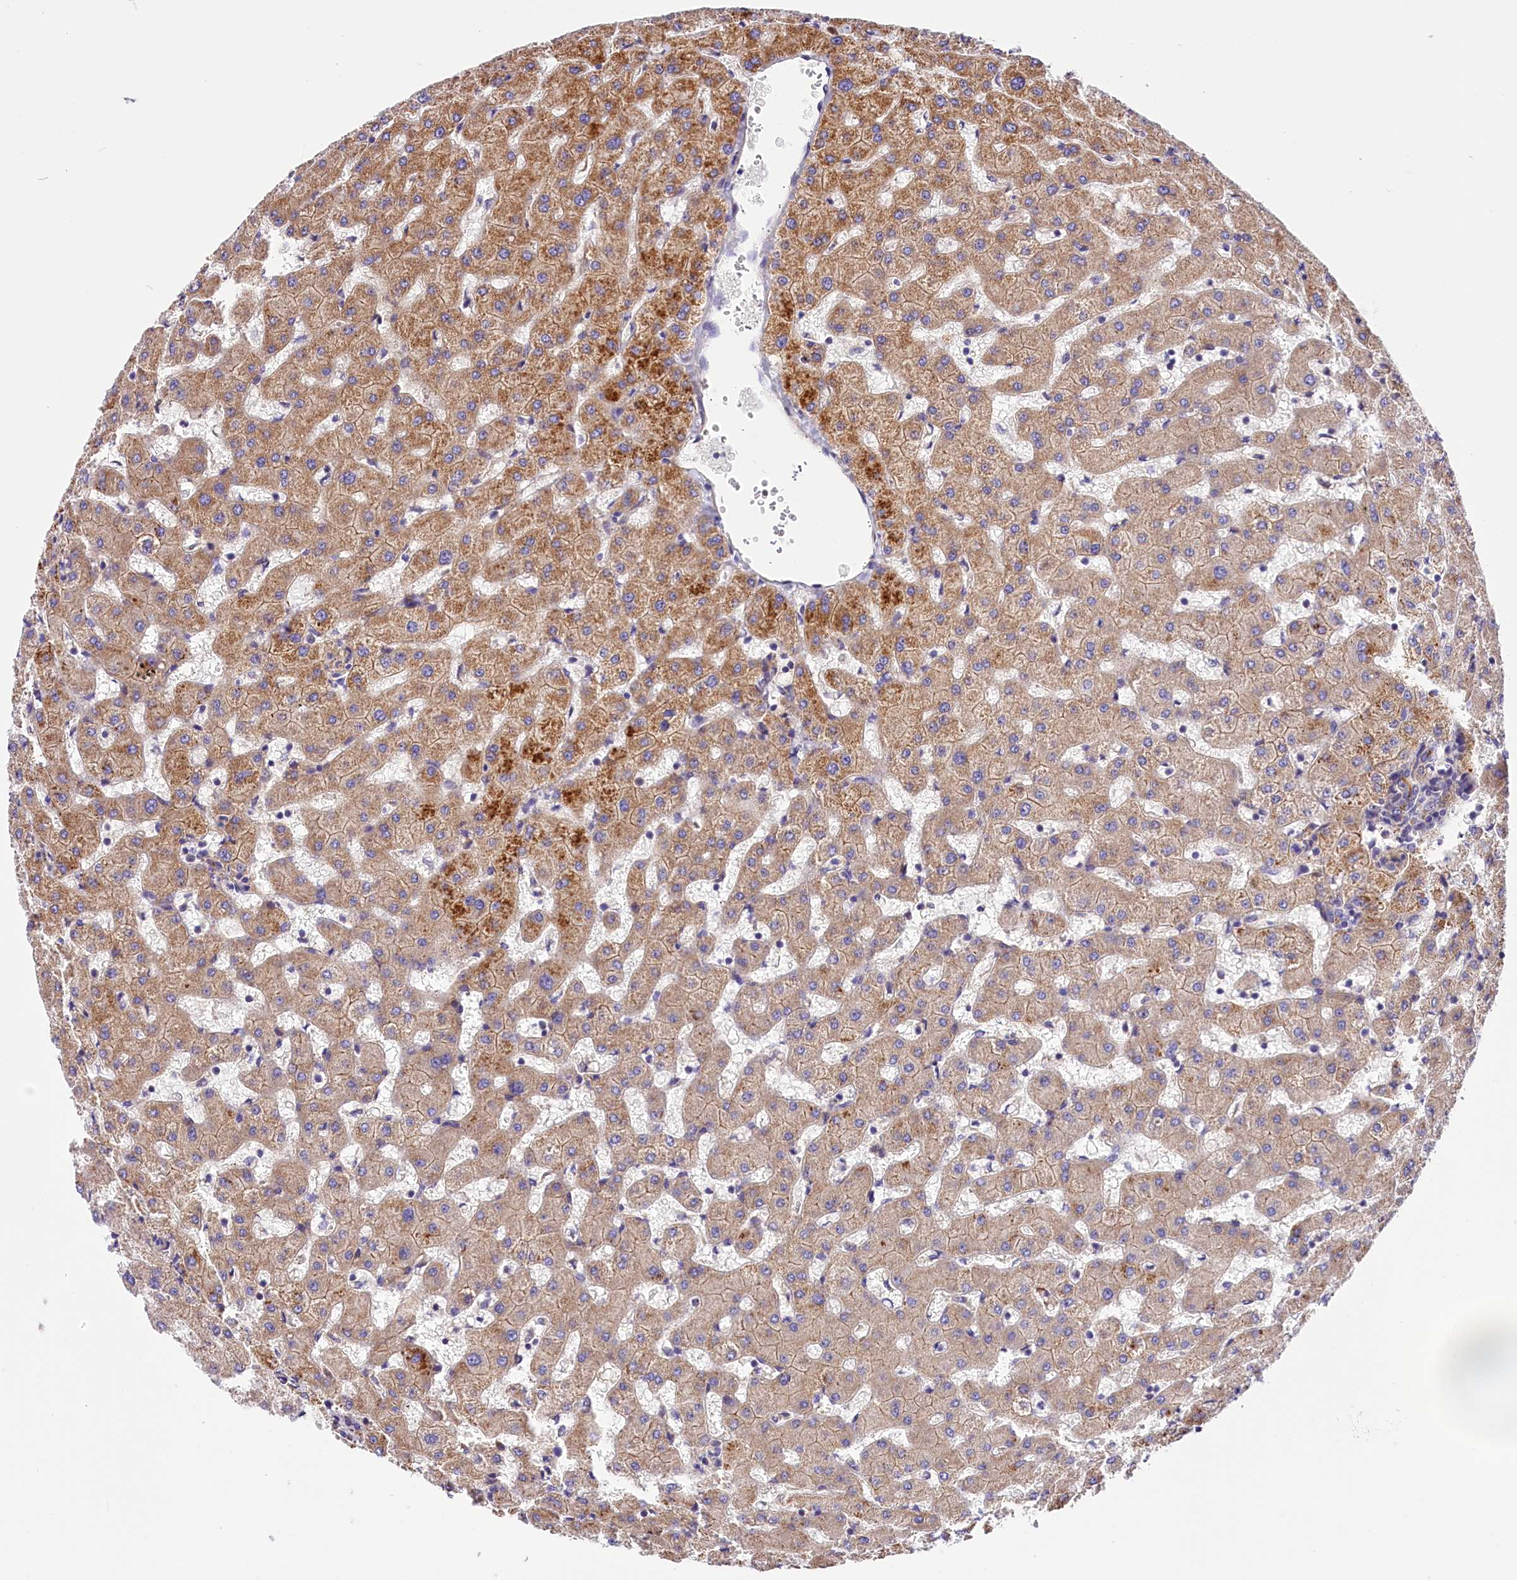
{"staining": {"intensity": "moderate", "quantity": "<25%", "location": "cytoplasmic/membranous"}, "tissue": "liver", "cell_type": "Cholangiocytes", "image_type": "normal", "snomed": [{"axis": "morphology", "description": "Normal tissue, NOS"}, {"axis": "topography", "description": "Liver"}], "caption": "Immunohistochemistry micrograph of normal liver: liver stained using IHC reveals low levels of moderate protein expression localized specifically in the cytoplasmic/membranous of cholangiocytes, appearing as a cytoplasmic/membranous brown color.", "gene": "ARMC6", "patient": {"sex": "female", "age": 63}}